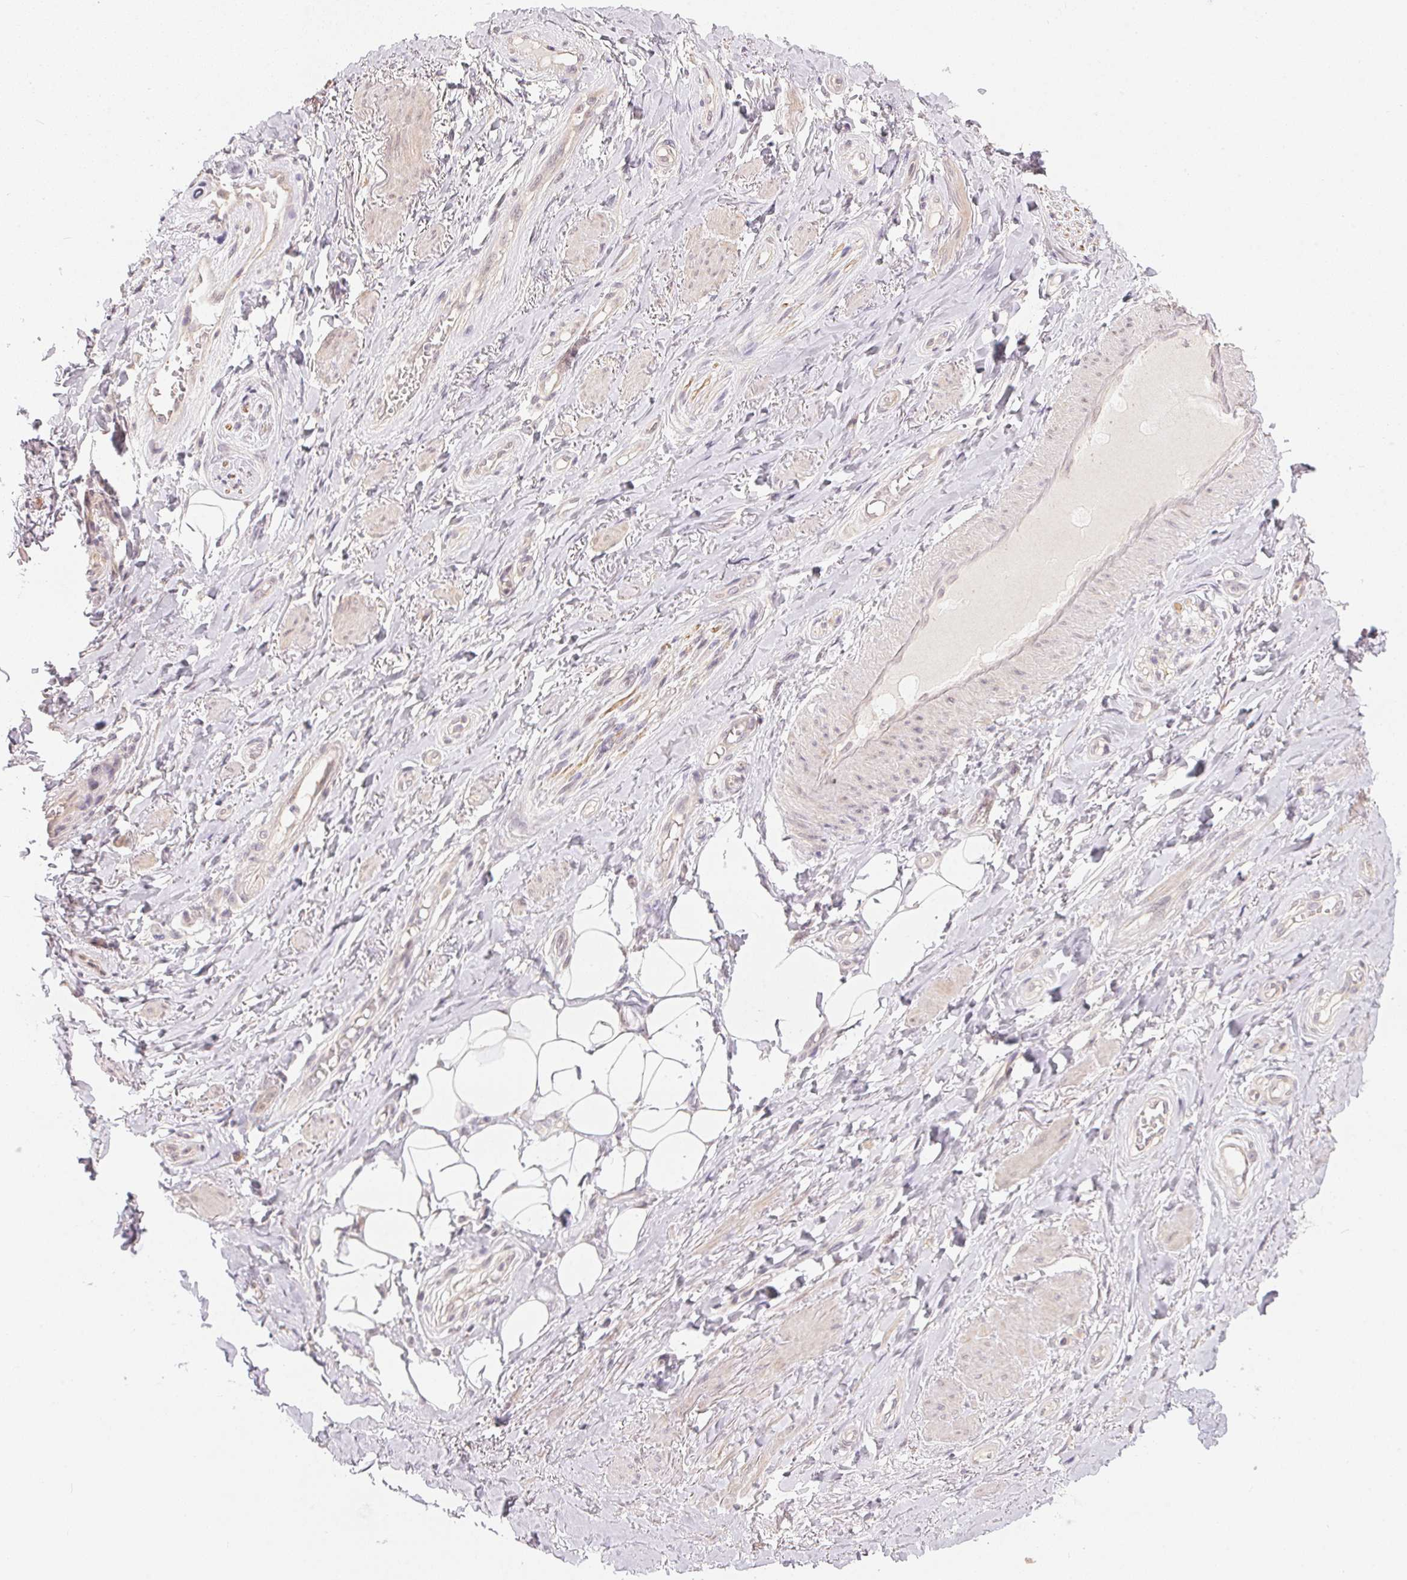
{"staining": {"intensity": "negative", "quantity": "none", "location": "none"}, "tissue": "adipose tissue", "cell_type": "Adipocytes", "image_type": "normal", "snomed": [{"axis": "morphology", "description": "Normal tissue, NOS"}, {"axis": "topography", "description": "Anal"}, {"axis": "topography", "description": "Peripheral nerve tissue"}], "caption": "This is an immunohistochemistry (IHC) photomicrograph of unremarkable human adipose tissue. There is no expression in adipocytes.", "gene": "TTC23L", "patient": {"sex": "male", "age": 53}}